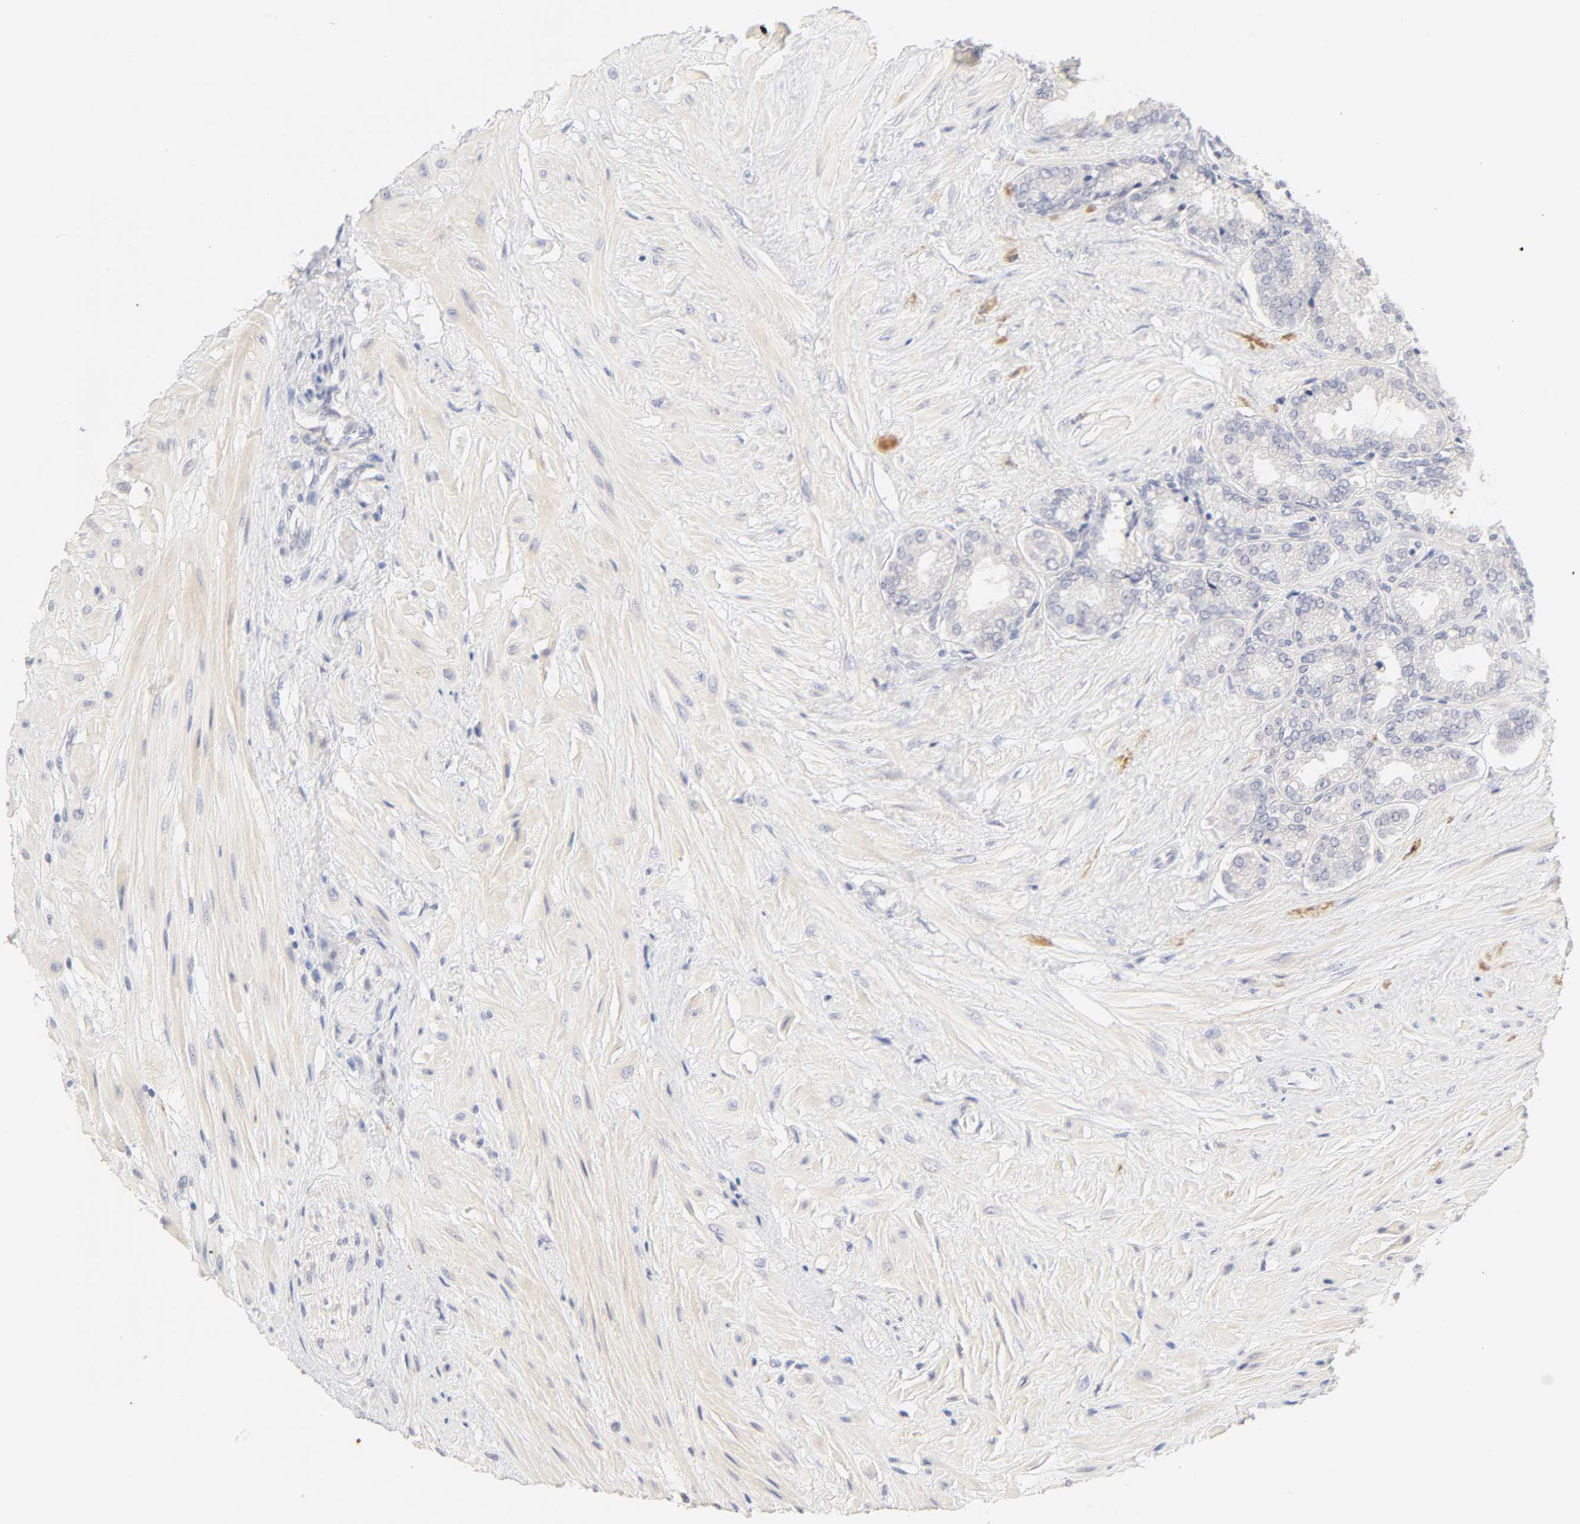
{"staining": {"intensity": "negative", "quantity": "none", "location": "none"}, "tissue": "seminal vesicle", "cell_type": "Glandular cells", "image_type": "normal", "snomed": [{"axis": "morphology", "description": "Normal tissue, NOS"}, {"axis": "topography", "description": "Seminal veicle"}], "caption": "IHC of benign human seminal vesicle exhibits no expression in glandular cells.", "gene": "CYP4B1", "patient": {"sex": "male", "age": 46}}